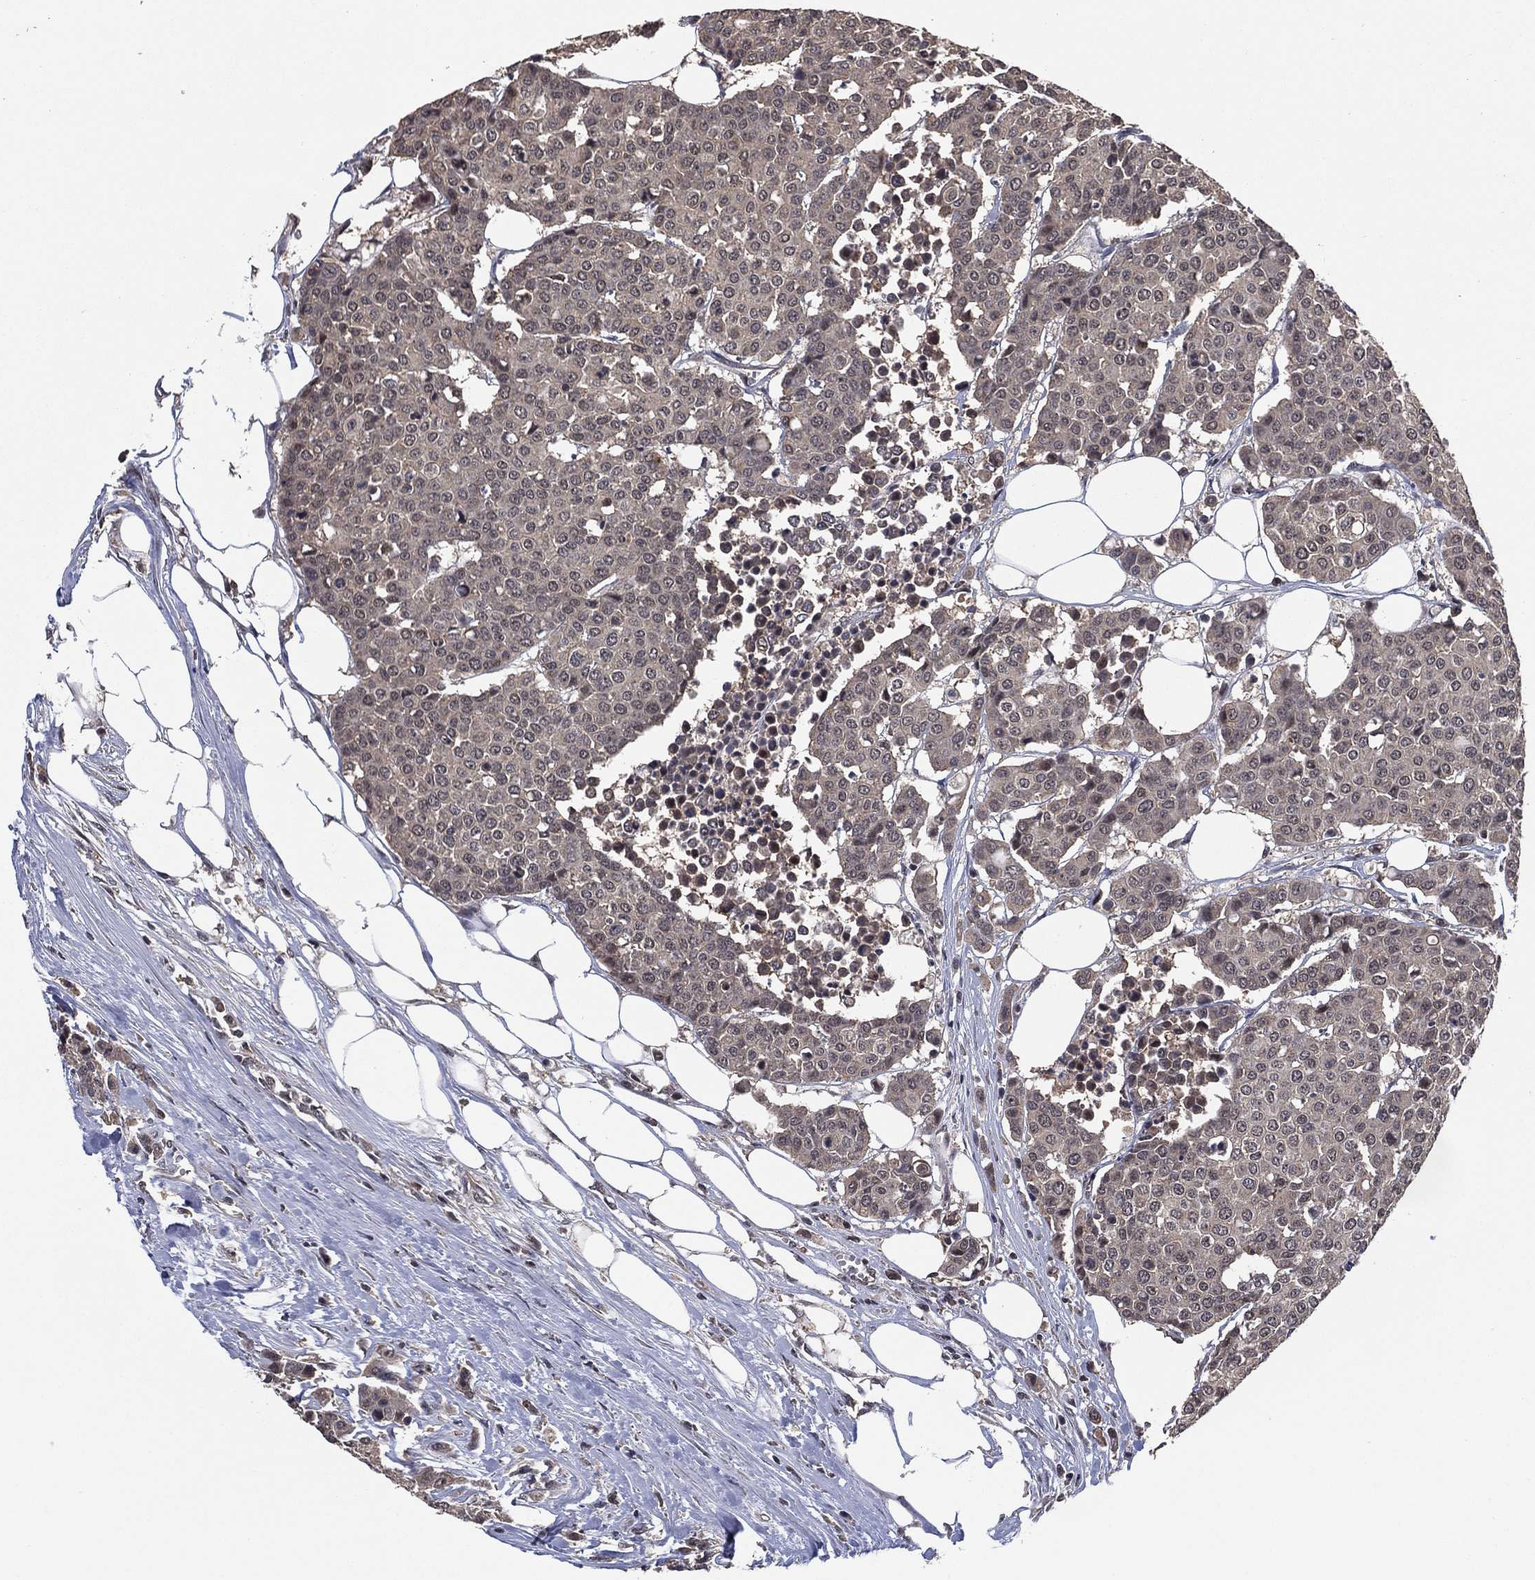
{"staining": {"intensity": "negative", "quantity": "none", "location": "none"}, "tissue": "carcinoid", "cell_type": "Tumor cells", "image_type": "cancer", "snomed": [{"axis": "morphology", "description": "Carcinoid, malignant, NOS"}, {"axis": "topography", "description": "Colon"}], "caption": "This is an immunohistochemistry (IHC) photomicrograph of malignant carcinoid. There is no staining in tumor cells.", "gene": "NELFCD", "patient": {"sex": "male", "age": 81}}